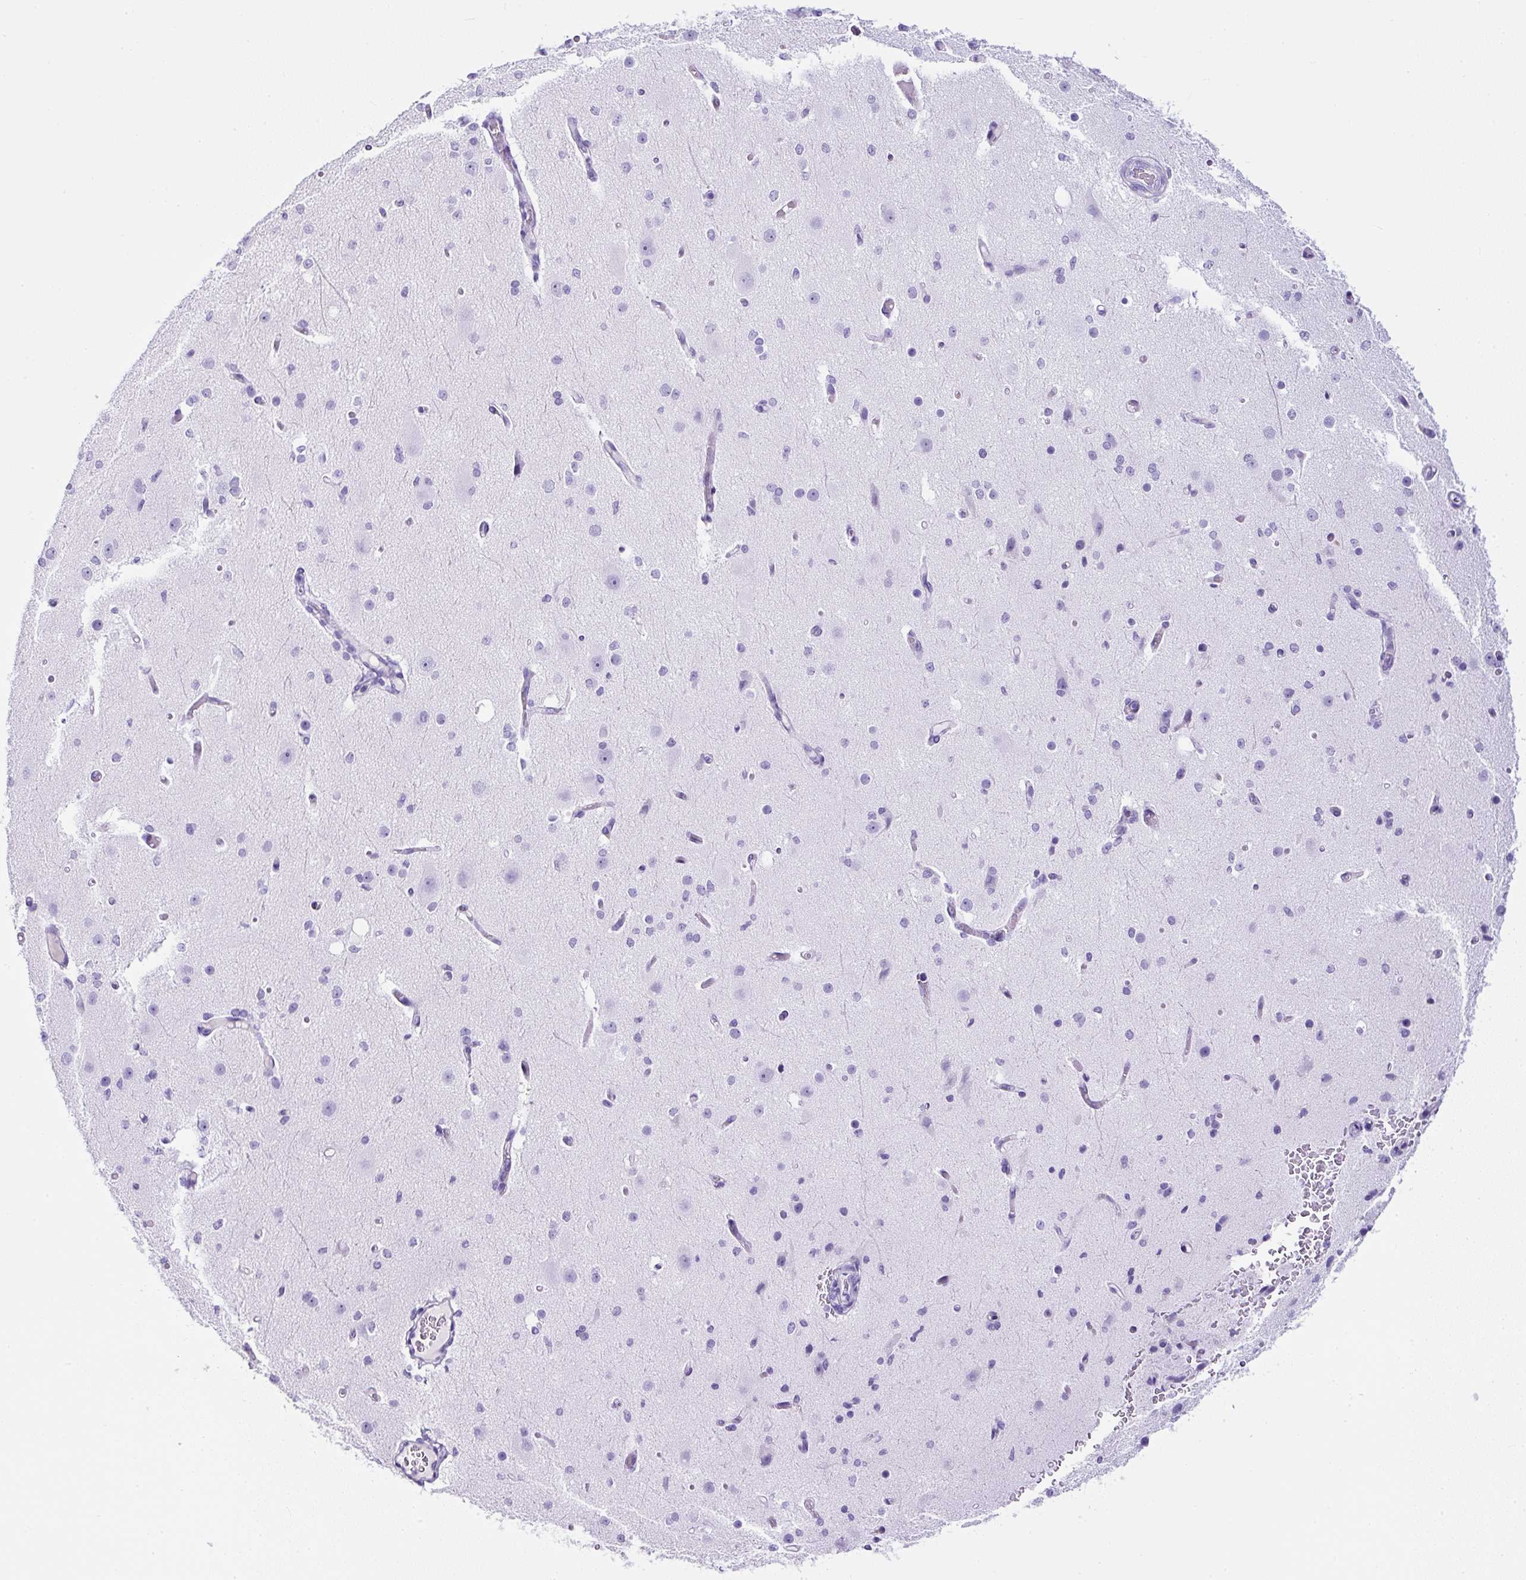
{"staining": {"intensity": "negative", "quantity": "none", "location": "none"}, "tissue": "cerebral cortex", "cell_type": "Endothelial cells", "image_type": "normal", "snomed": [{"axis": "morphology", "description": "Normal tissue, NOS"}, {"axis": "morphology", "description": "Inflammation, NOS"}, {"axis": "topography", "description": "Cerebral cortex"}], "caption": "Immunohistochemical staining of normal human cerebral cortex reveals no significant expression in endothelial cells.", "gene": "TMEM200B", "patient": {"sex": "male", "age": 6}}